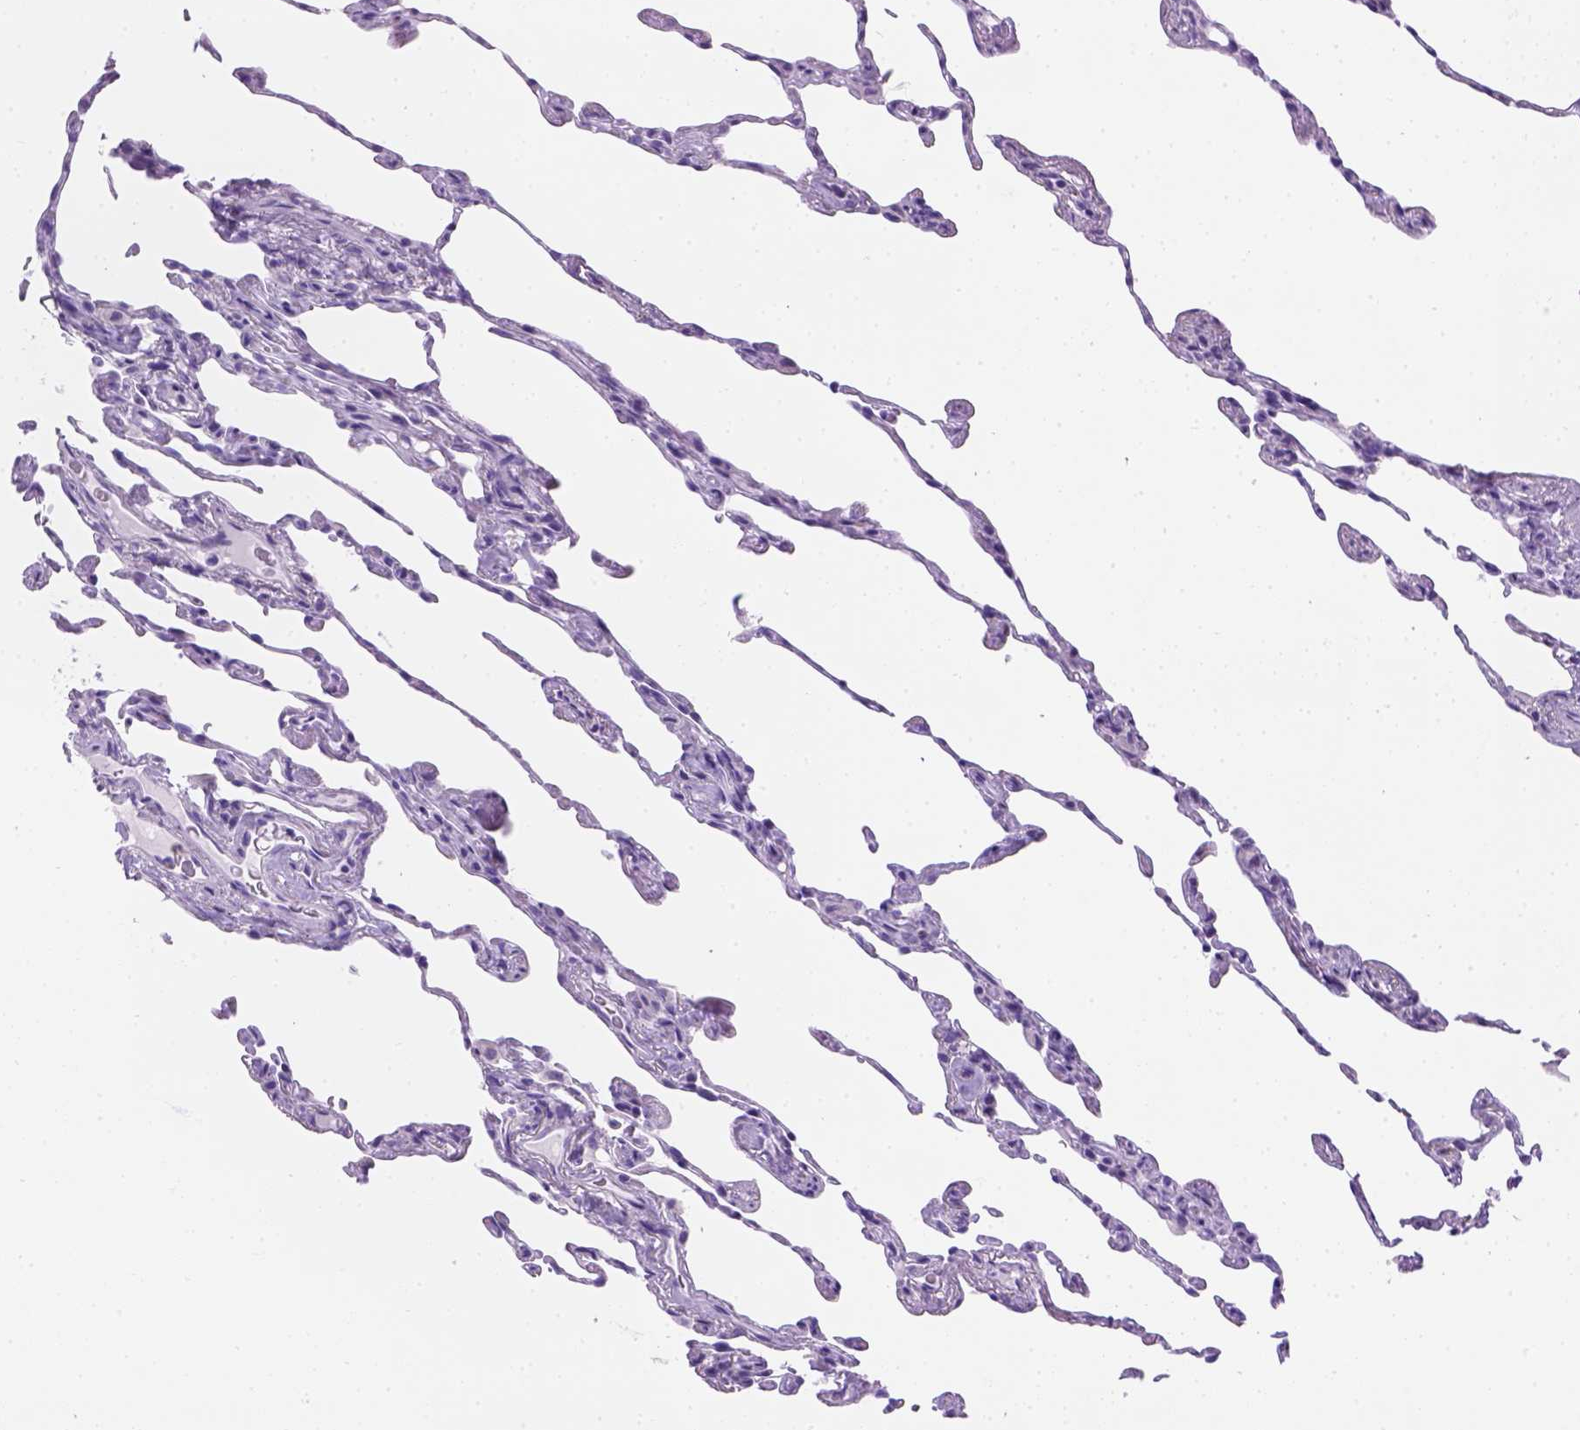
{"staining": {"intensity": "negative", "quantity": "none", "location": "none"}, "tissue": "lung", "cell_type": "Alveolar cells", "image_type": "normal", "snomed": [{"axis": "morphology", "description": "Normal tissue, NOS"}, {"axis": "topography", "description": "Lung"}], "caption": "This is an immunohistochemistry (IHC) histopathology image of normal lung. There is no positivity in alveolar cells.", "gene": "TMEM38A", "patient": {"sex": "female", "age": 57}}